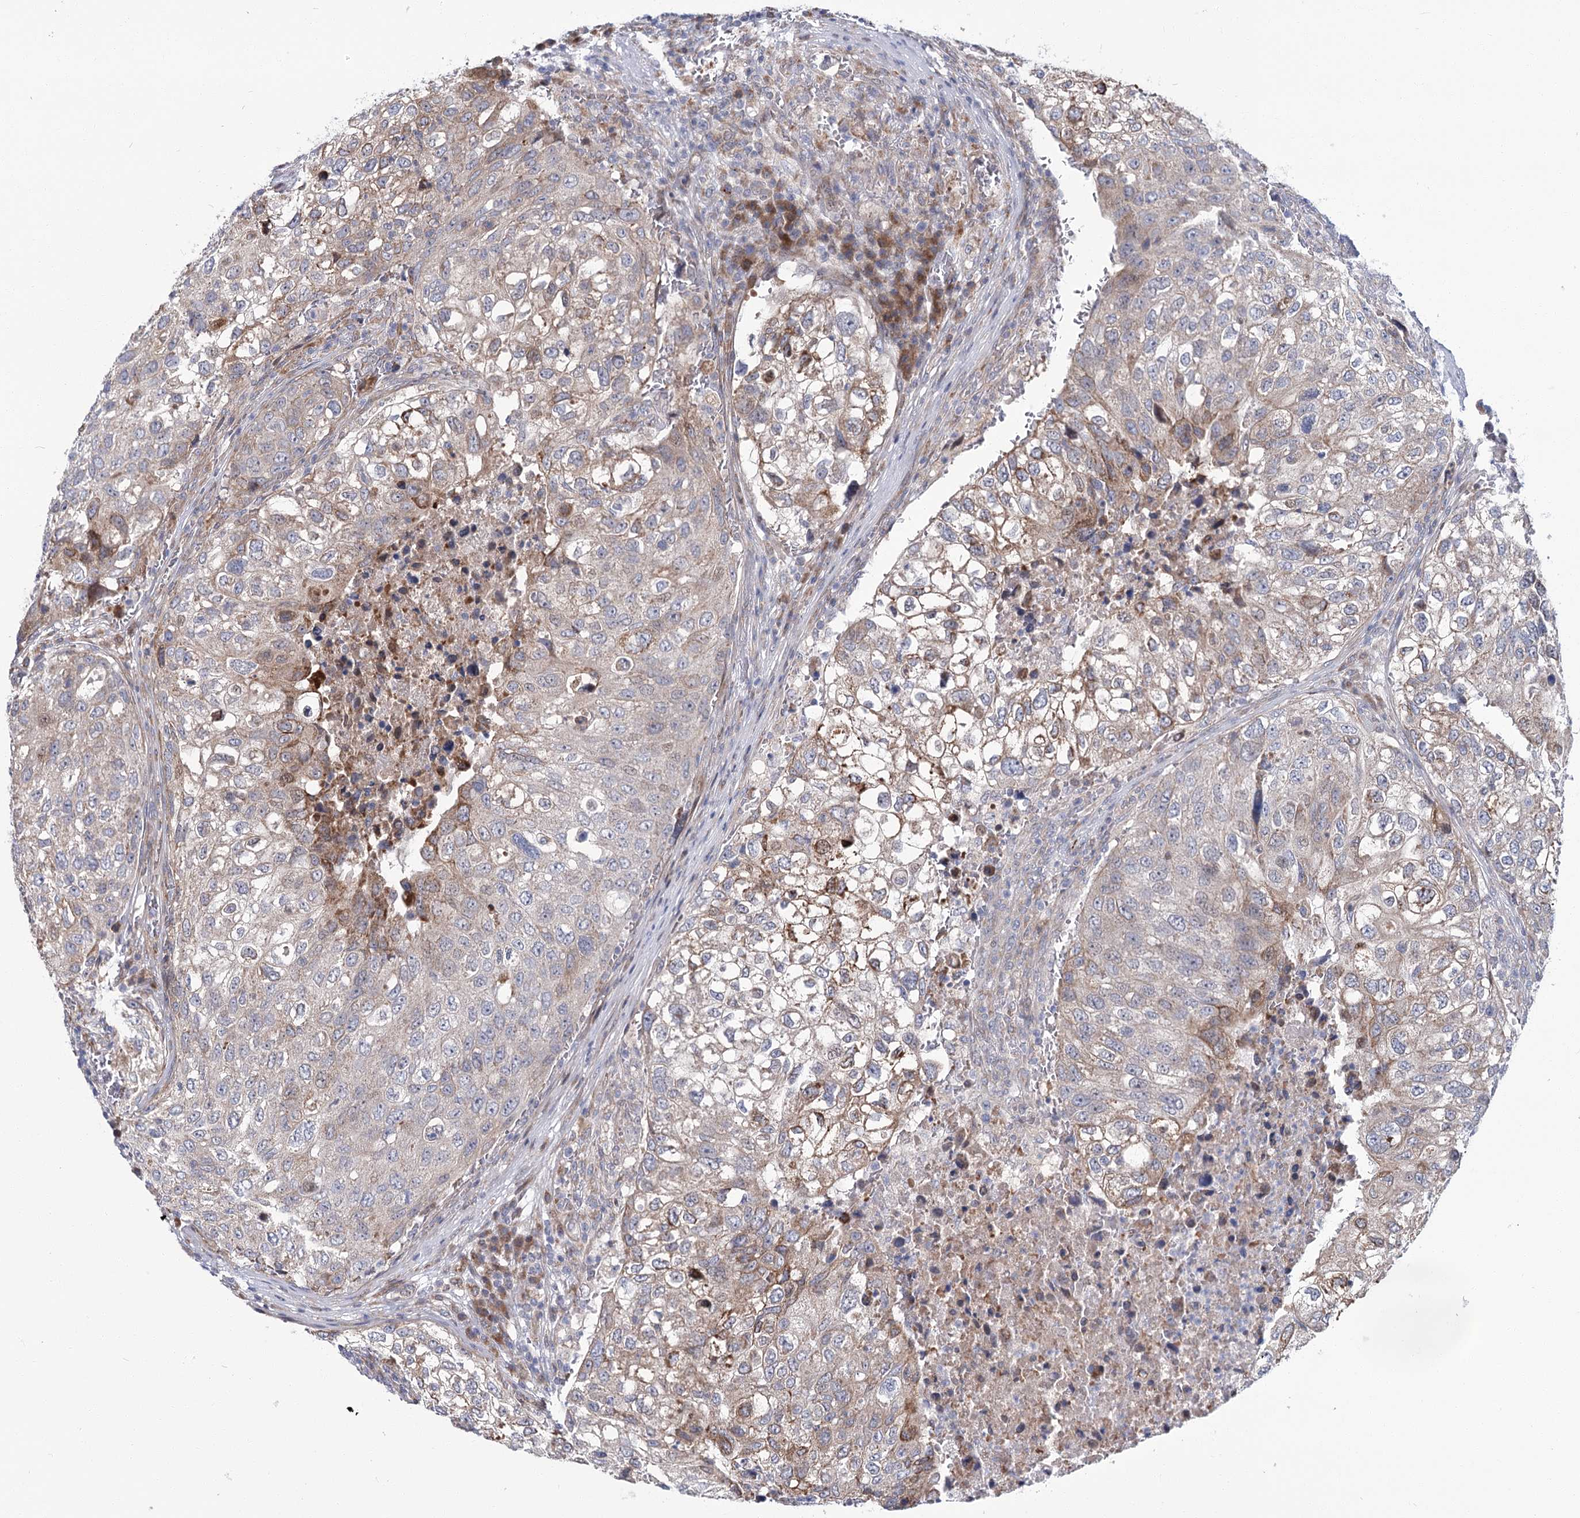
{"staining": {"intensity": "weak", "quantity": "25%-75%", "location": "cytoplasmic/membranous"}, "tissue": "urothelial cancer", "cell_type": "Tumor cells", "image_type": "cancer", "snomed": [{"axis": "morphology", "description": "Urothelial carcinoma, High grade"}, {"axis": "topography", "description": "Lymph node"}, {"axis": "topography", "description": "Urinary bladder"}], "caption": "The immunohistochemical stain shows weak cytoplasmic/membranous expression in tumor cells of urothelial cancer tissue.", "gene": "CPLANE1", "patient": {"sex": "male", "age": 51}}